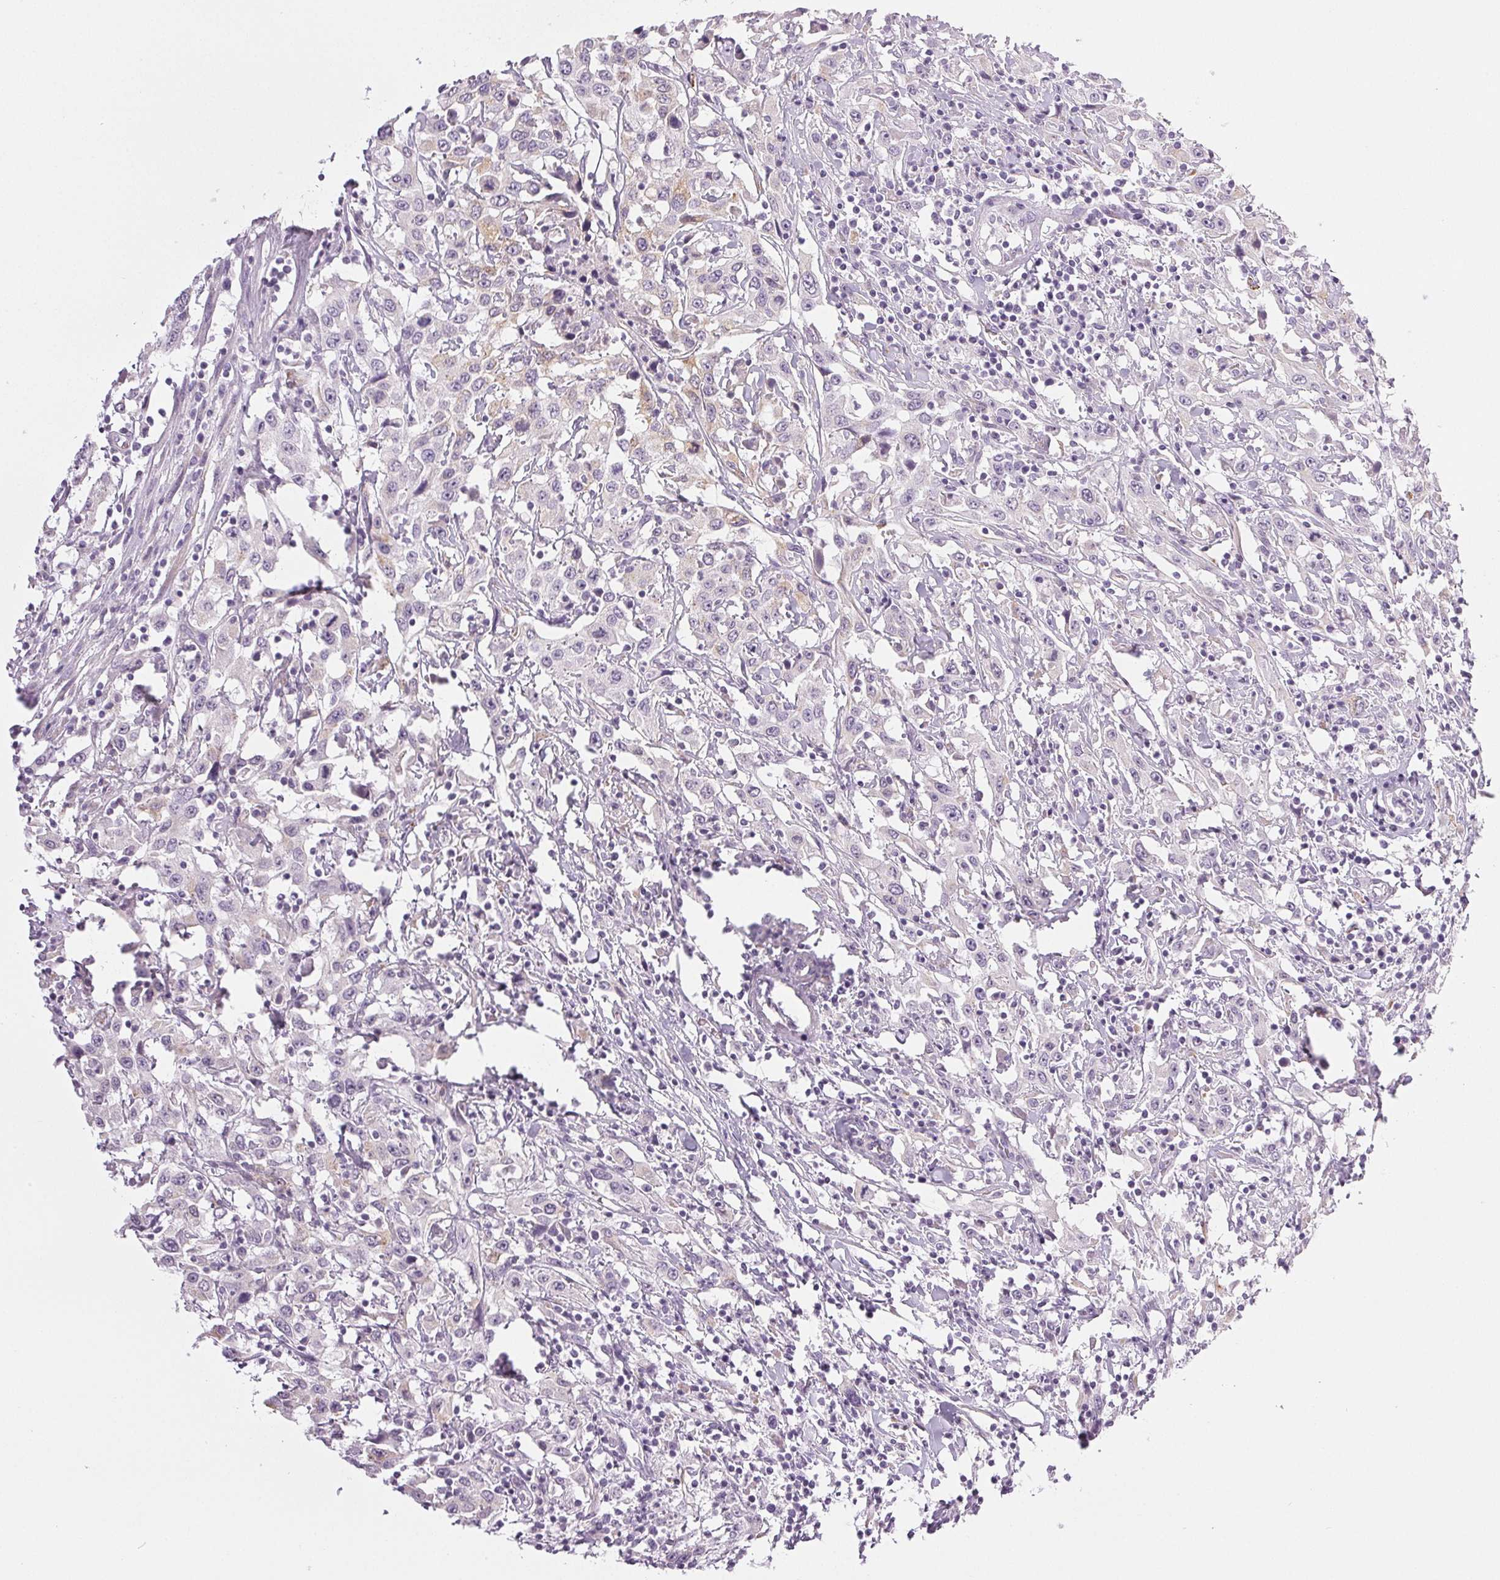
{"staining": {"intensity": "negative", "quantity": "none", "location": "none"}, "tissue": "urothelial cancer", "cell_type": "Tumor cells", "image_type": "cancer", "snomed": [{"axis": "morphology", "description": "Urothelial carcinoma, High grade"}, {"axis": "topography", "description": "Urinary bladder"}], "caption": "Tumor cells are negative for protein expression in human urothelial cancer.", "gene": "COL7A1", "patient": {"sex": "male", "age": 61}}